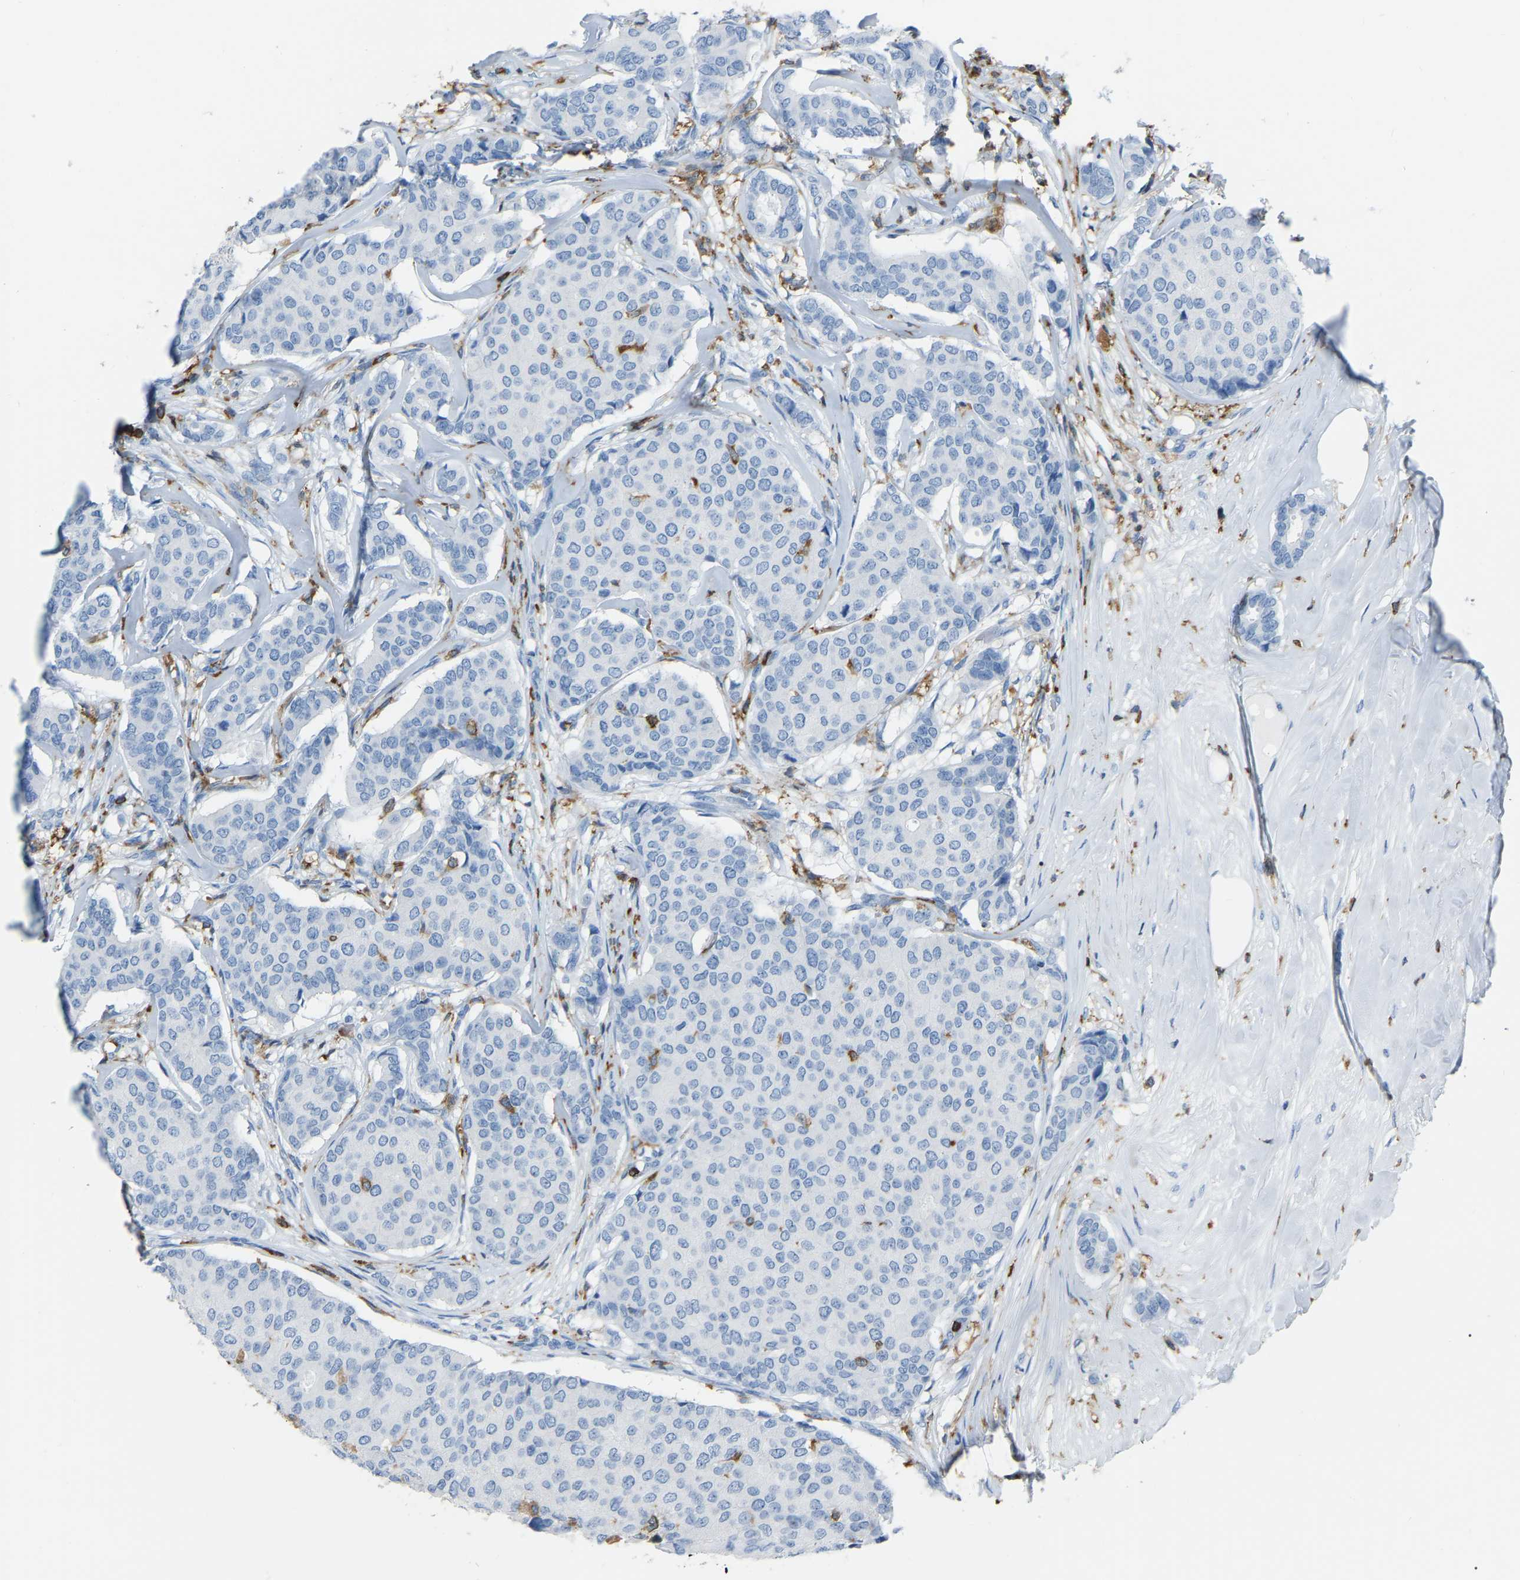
{"staining": {"intensity": "negative", "quantity": "none", "location": "none"}, "tissue": "breast cancer", "cell_type": "Tumor cells", "image_type": "cancer", "snomed": [{"axis": "morphology", "description": "Duct carcinoma"}, {"axis": "topography", "description": "Breast"}], "caption": "Immunohistochemistry (IHC) image of neoplastic tissue: breast invasive ductal carcinoma stained with DAB (3,3'-diaminobenzidine) exhibits no significant protein staining in tumor cells.", "gene": "ARHGAP45", "patient": {"sex": "female", "age": 75}}